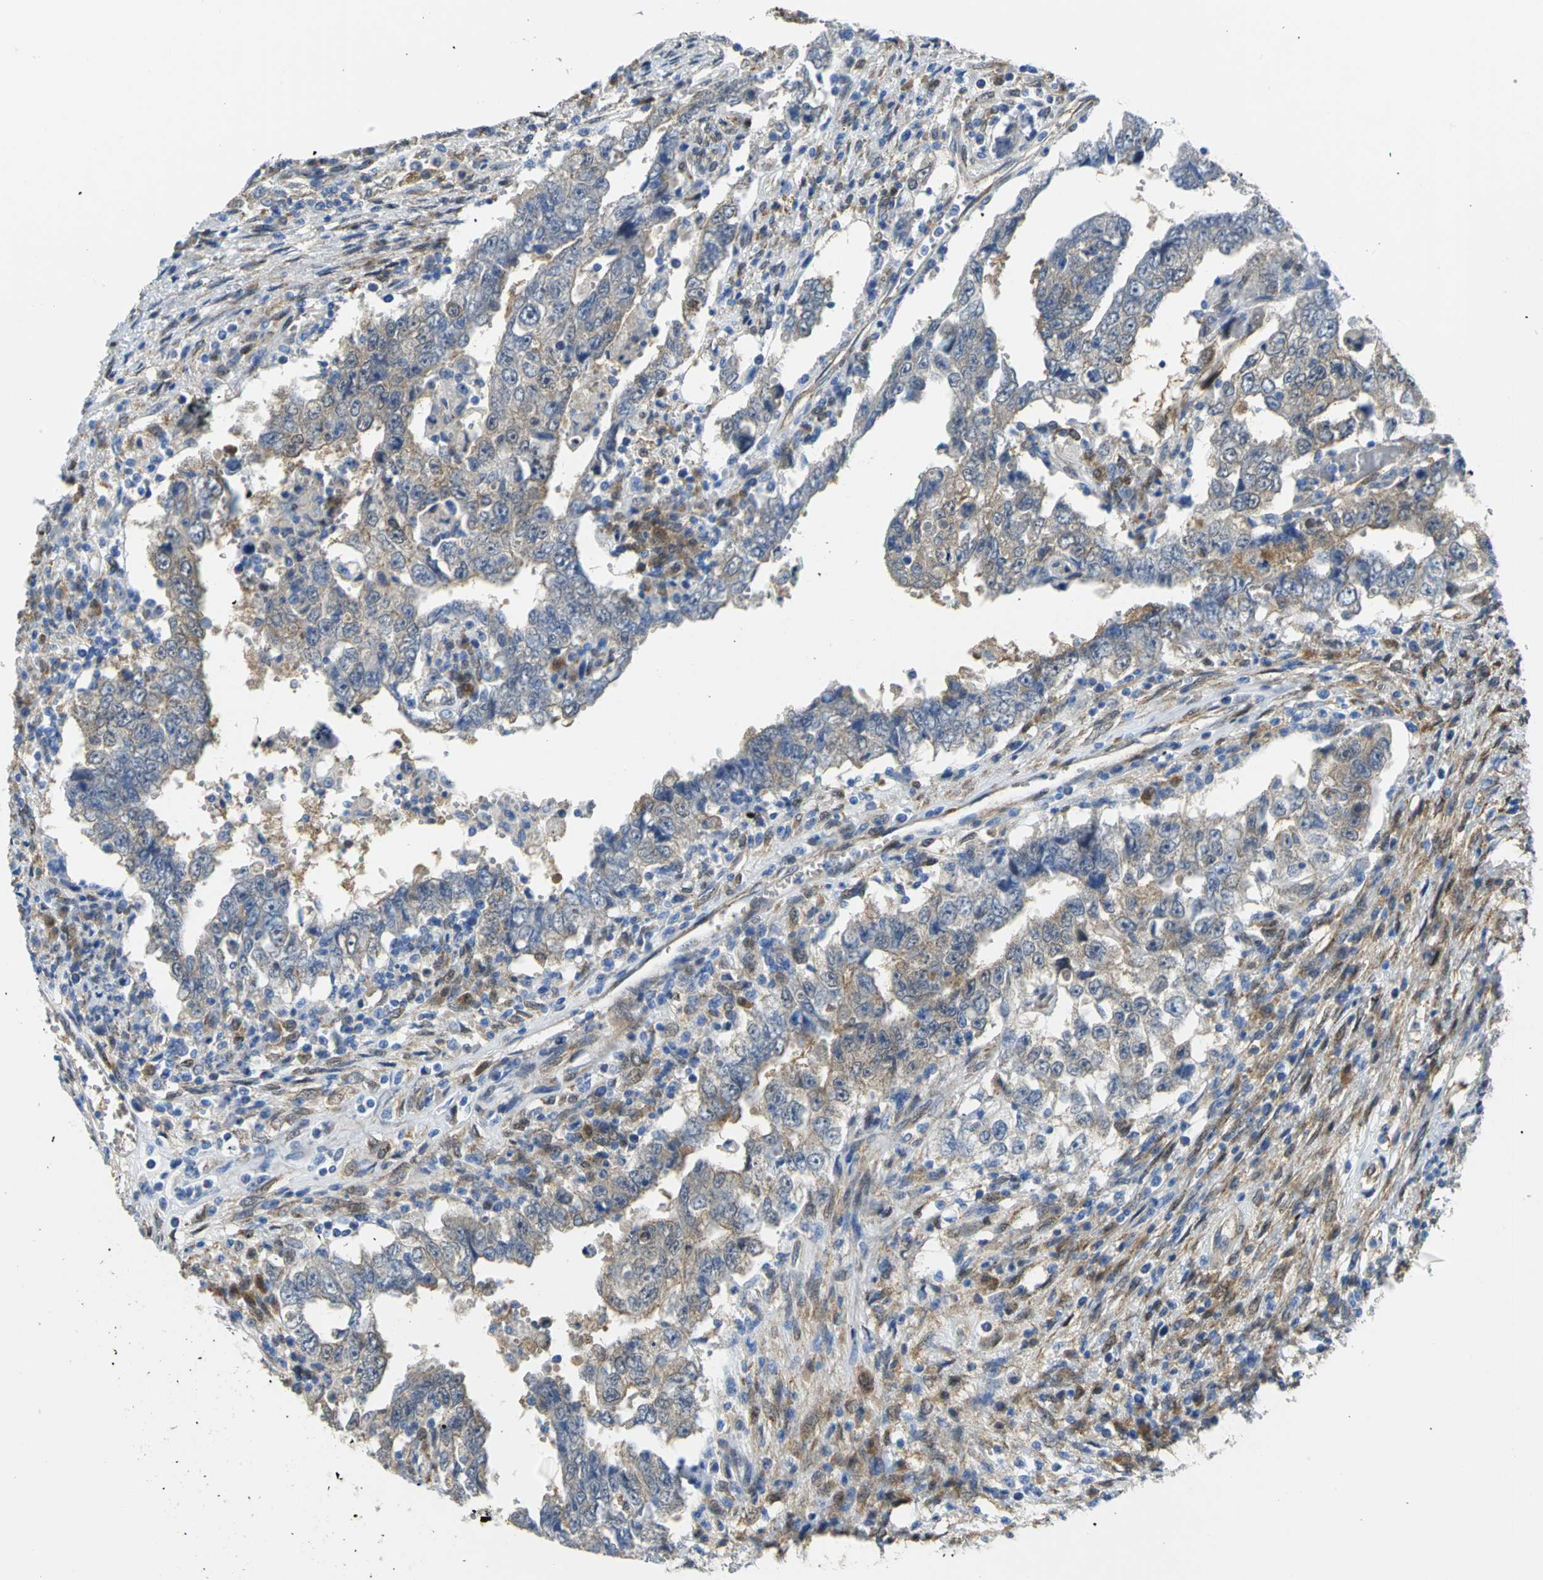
{"staining": {"intensity": "weak", "quantity": "25%-75%", "location": "cytoplasmic/membranous"}, "tissue": "testis cancer", "cell_type": "Tumor cells", "image_type": "cancer", "snomed": [{"axis": "morphology", "description": "Carcinoma, Embryonal, NOS"}, {"axis": "topography", "description": "Testis"}], "caption": "Weak cytoplasmic/membranous protein positivity is seen in about 25%-75% of tumor cells in testis embryonal carcinoma.", "gene": "PGM3", "patient": {"sex": "male", "age": 26}}